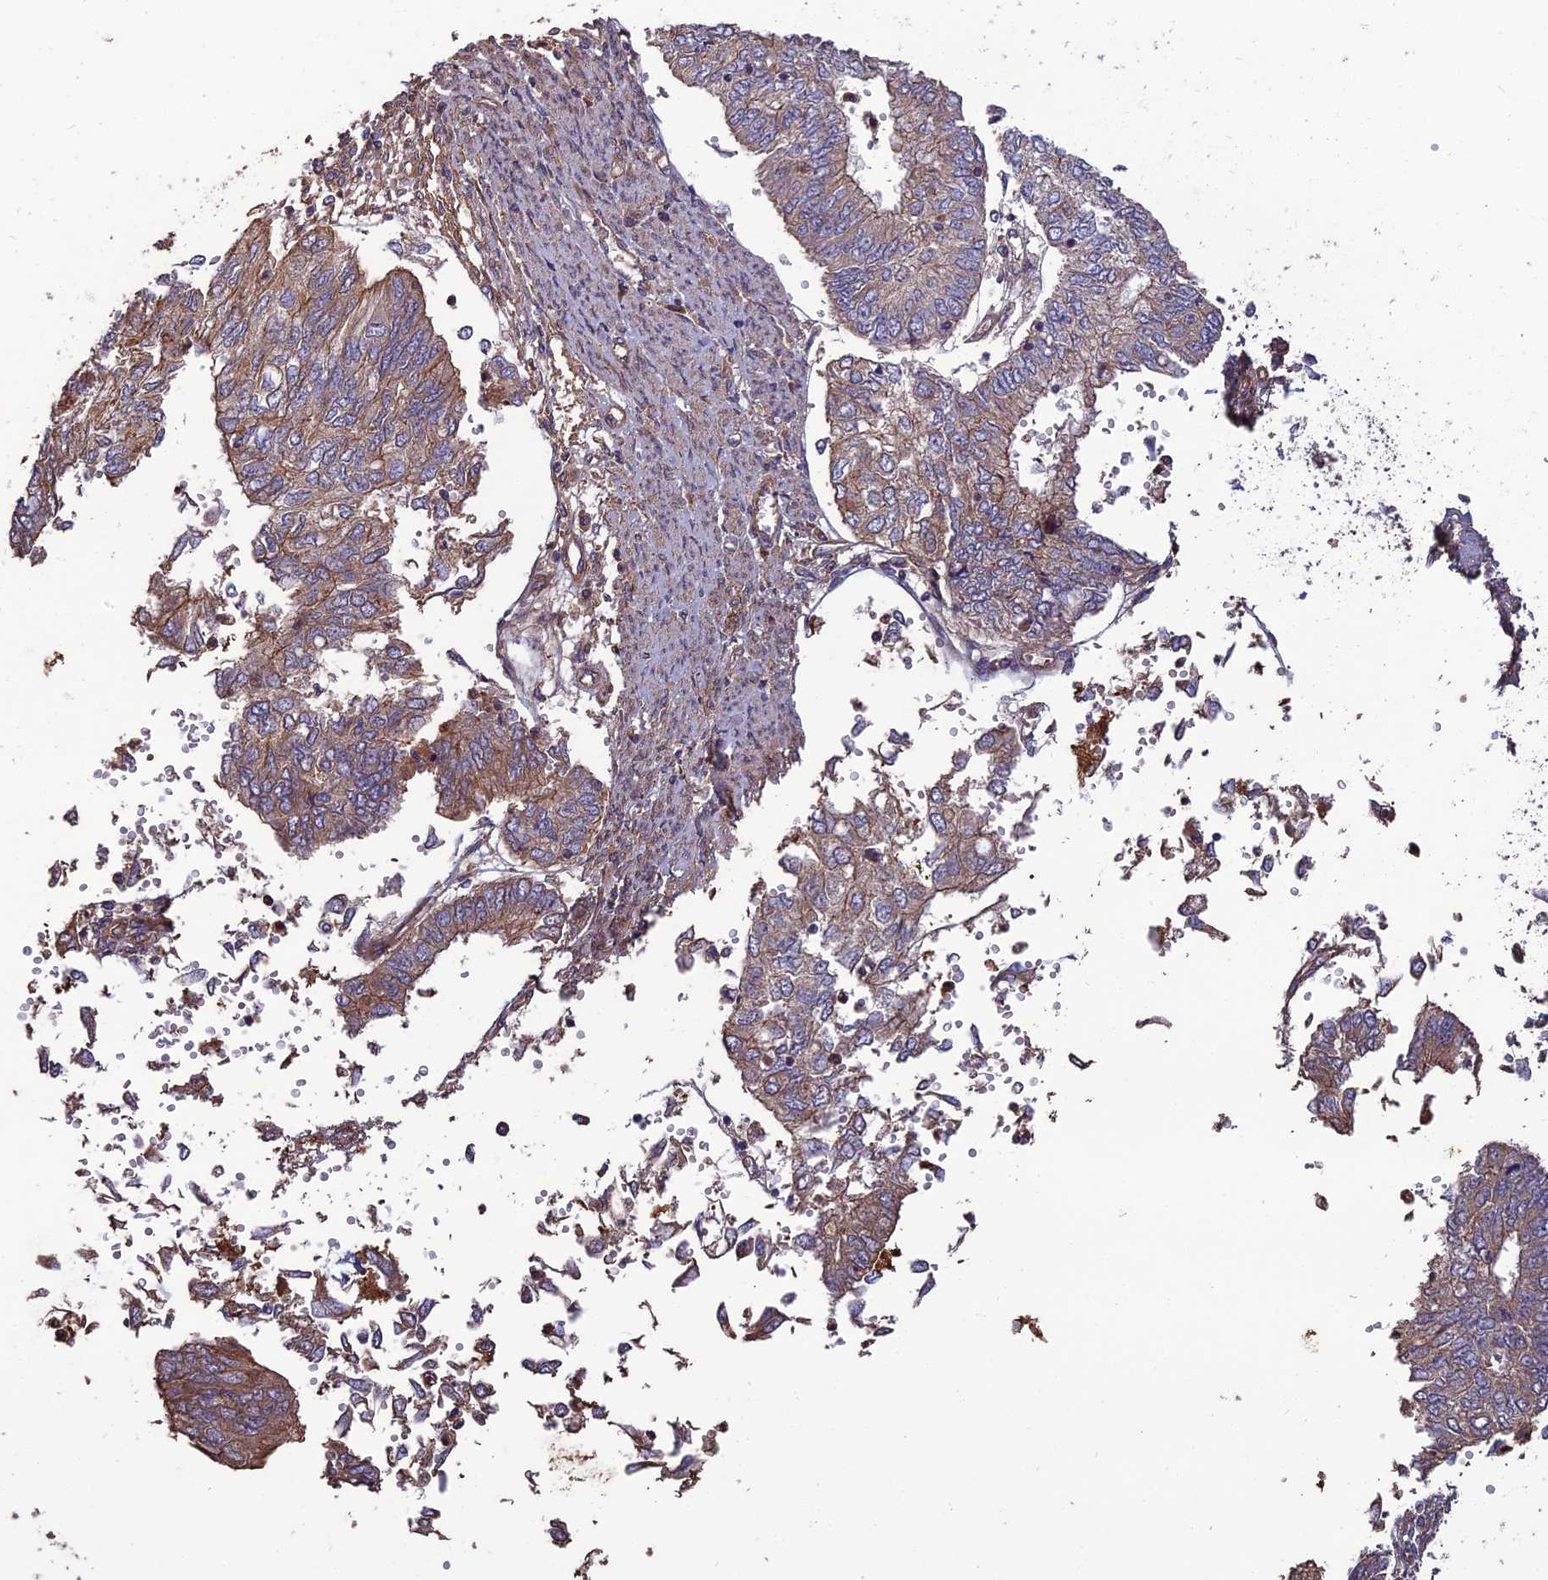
{"staining": {"intensity": "moderate", "quantity": ">75%", "location": "cytoplasmic/membranous"}, "tissue": "endometrial cancer", "cell_type": "Tumor cells", "image_type": "cancer", "snomed": [{"axis": "morphology", "description": "Adenocarcinoma, NOS"}, {"axis": "topography", "description": "Endometrium"}], "caption": "Protein staining of endometrial cancer tissue shows moderate cytoplasmic/membranous staining in about >75% of tumor cells.", "gene": "ATP6V0A2", "patient": {"sex": "female", "age": 68}}